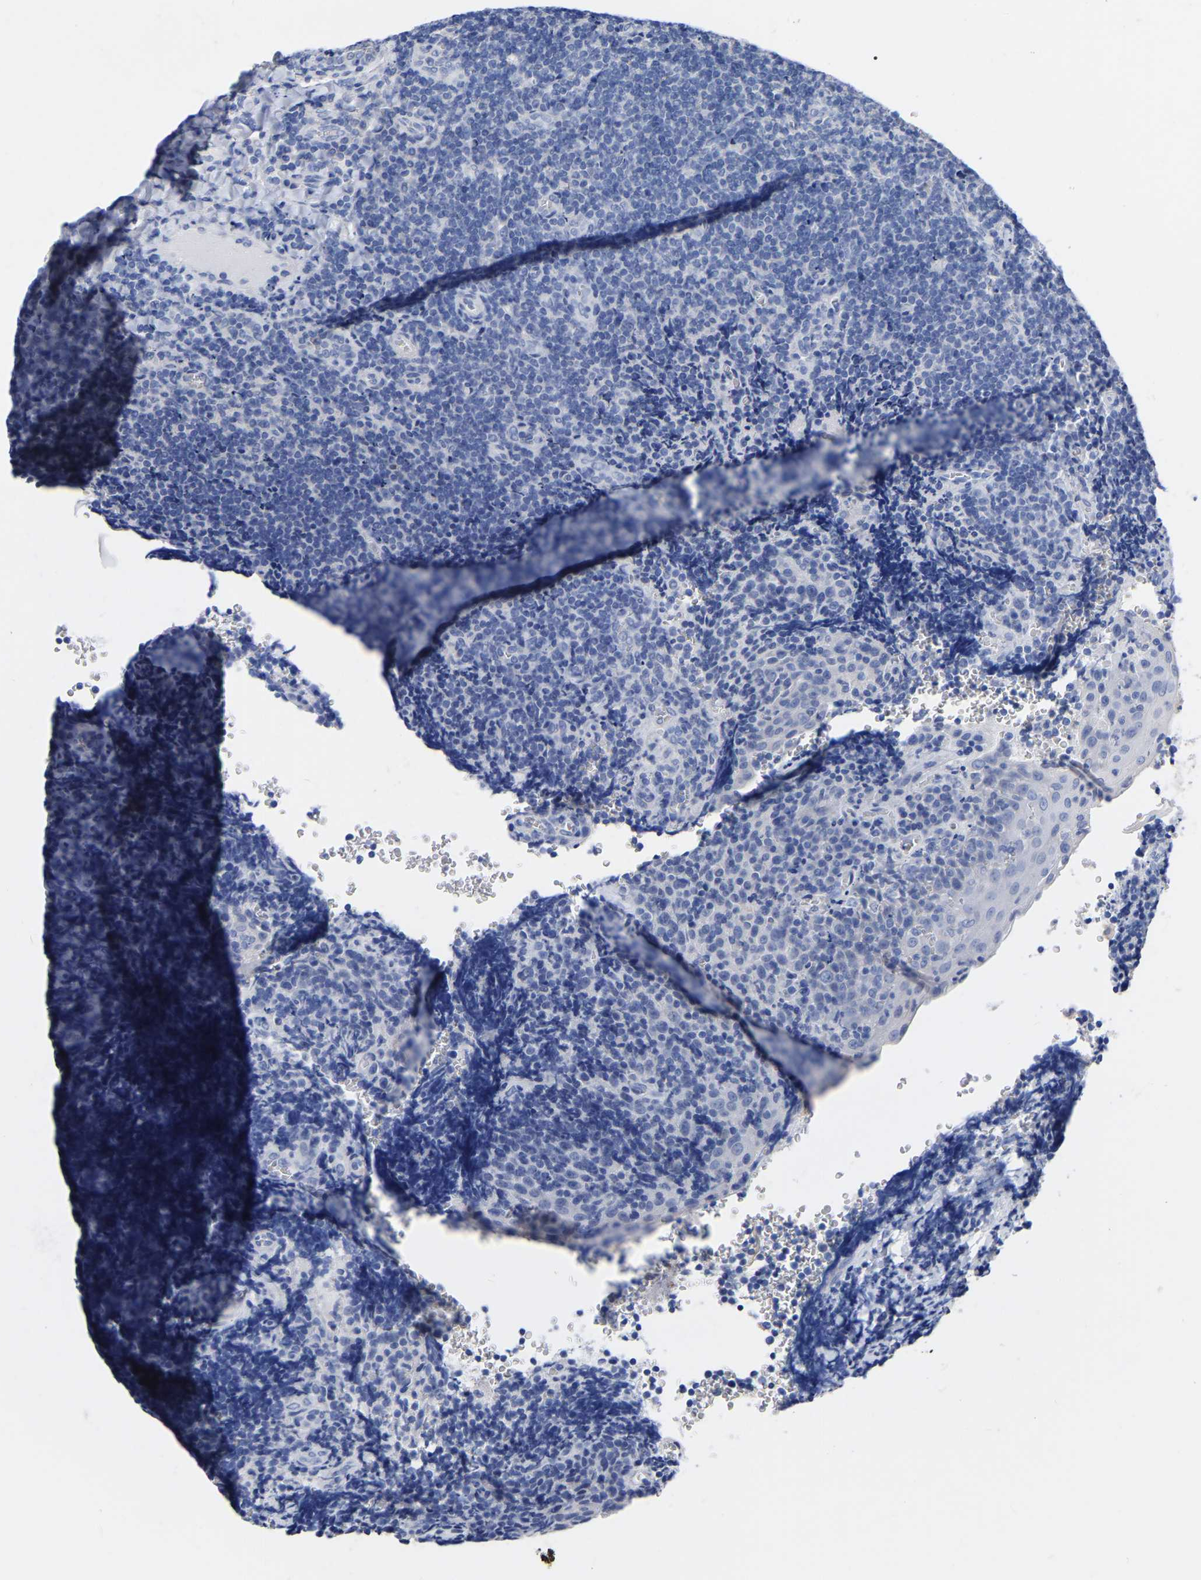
{"staining": {"intensity": "negative", "quantity": "none", "location": "none"}, "tissue": "tonsil", "cell_type": "Germinal center cells", "image_type": "normal", "snomed": [{"axis": "morphology", "description": "Normal tissue, NOS"}, {"axis": "morphology", "description": "Inflammation, NOS"}, {"axis": "topography", "description": "Tonsil"}], "caption": "Immunohistochemistry (IHC) photomicrograph of benign tonsil stained for a protein (brown), which demonstrates no staining in germinal center cells.", "gene": "ANXA13", "patient": {"sex": "female", "age": 31}}